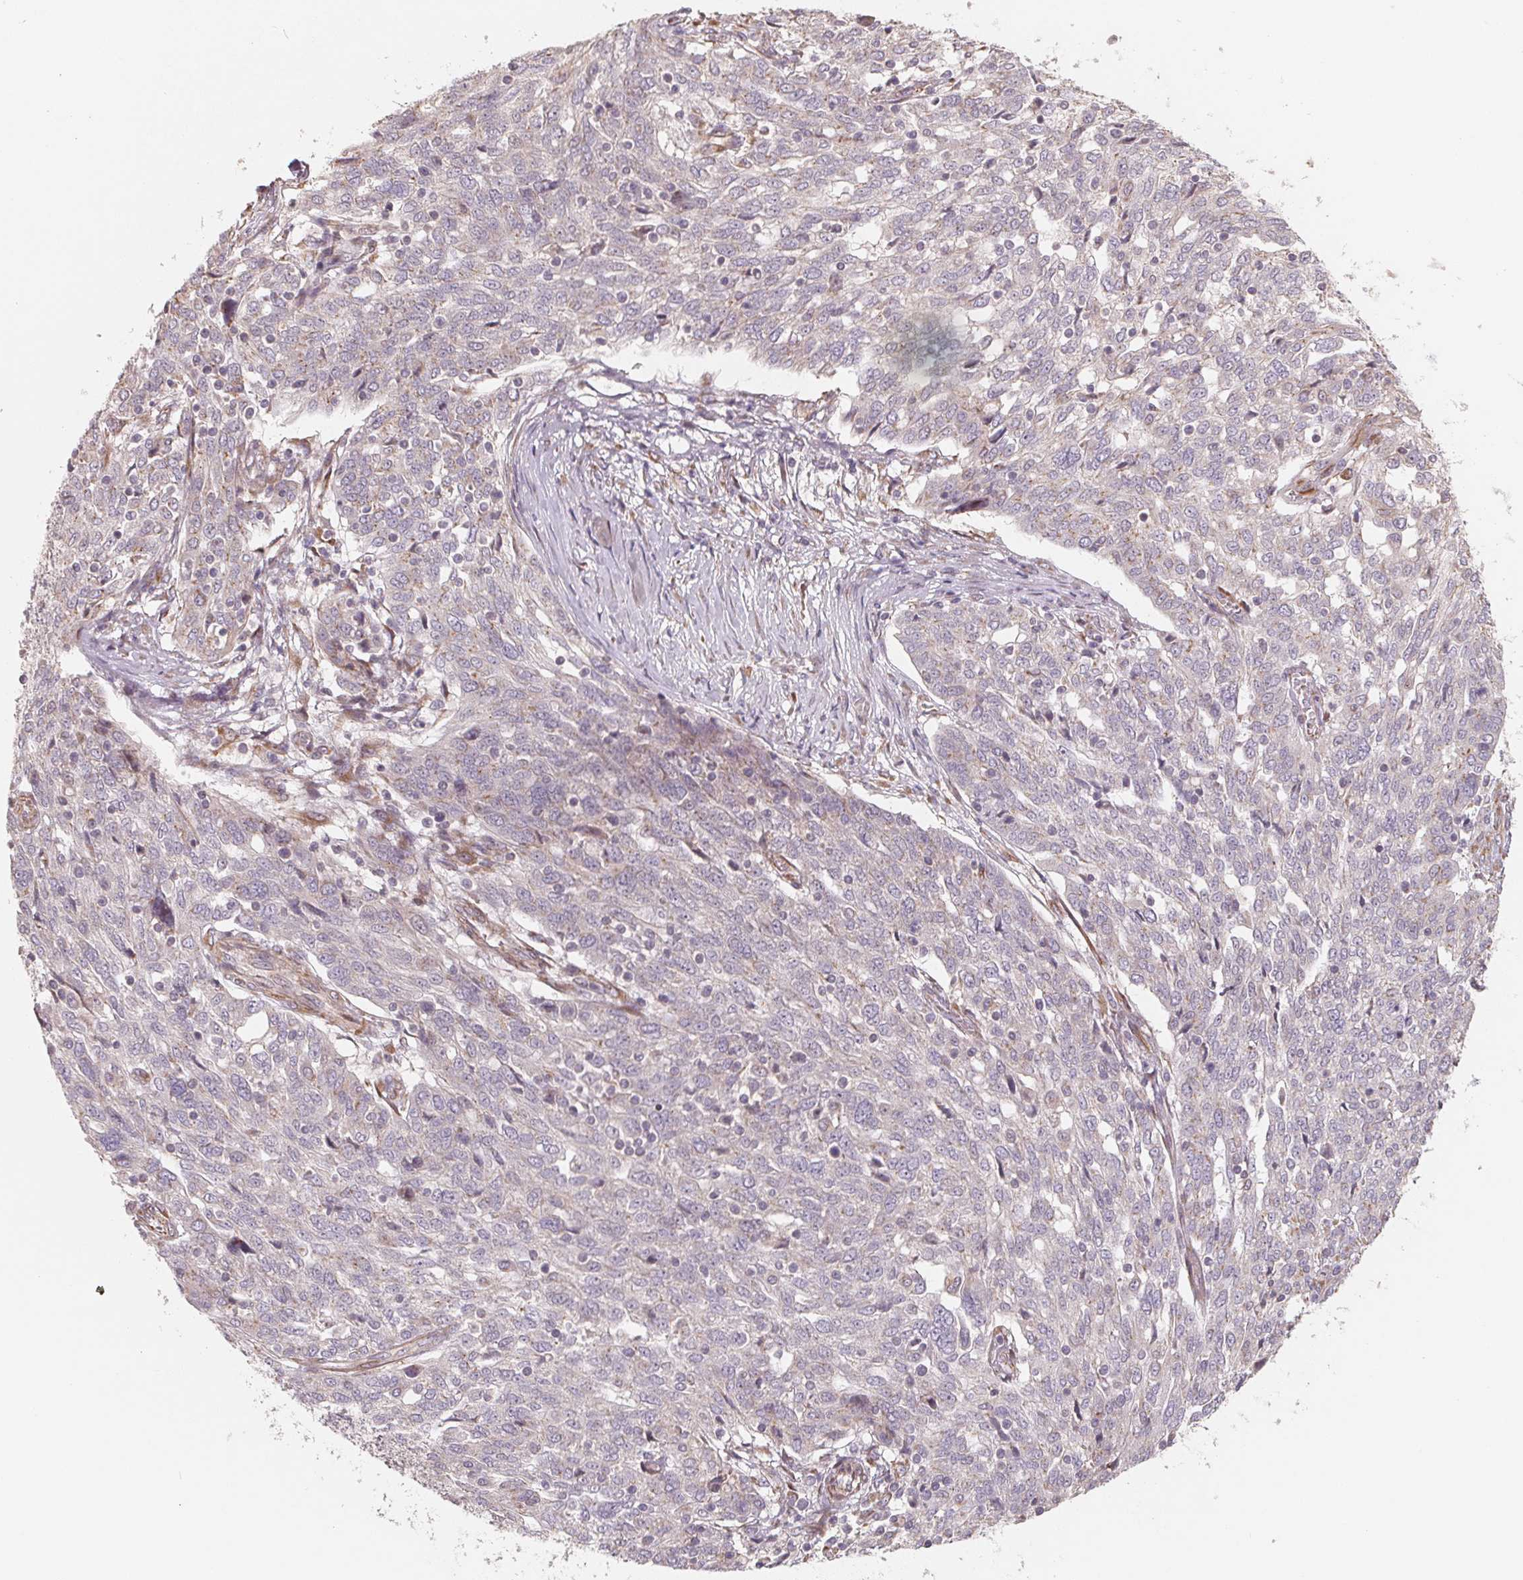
{"staining": {"intensity": "negative", "quantity": "none", "location": "none"}, "tissue": "ovarian cancer", "cell_type": "Tumor cells", "image_type": "cancer", "snomed": [{"axis": "morphology", "description": "Cystadenocarcinoma, serous, NOS"}, {"axis": "topography", "description": "Ovary"}], "caption": "There is no significant staining in tumor cells of ovarian cancer (serous cystadenocarcinoma).", "gene": "TSPAN12", "patient": {"sex": "female", "age": 67}}